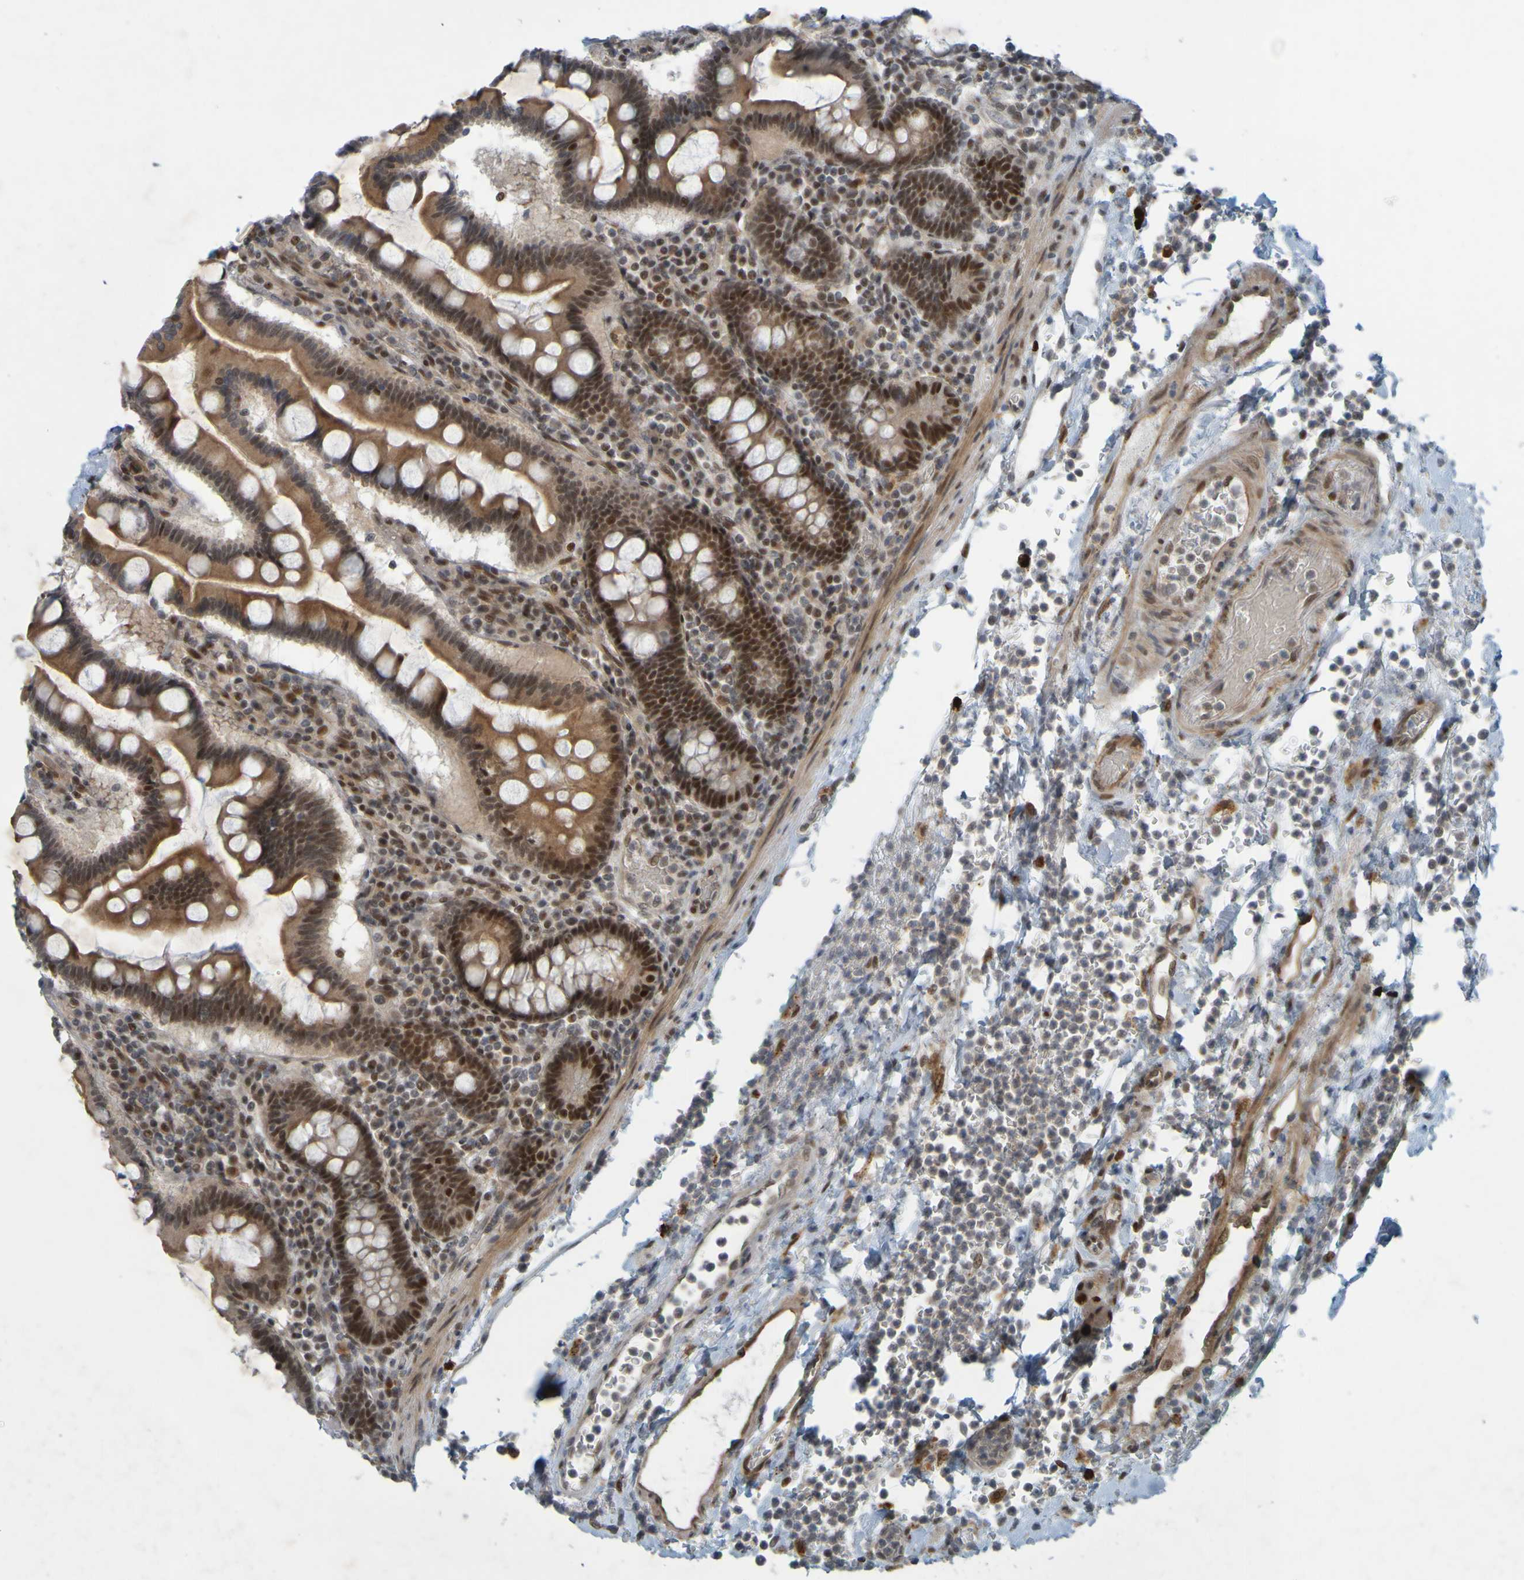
{"staining": {"intensity": "moderate", "quantity": ">75%", "location": "cytoplasmic/membranous,nuclear"}, "tissue": "stomach", "cell_type": "Glandular cells", "image_type": "normal", "snomed": [{"axis": "morphology", "description": "Normal tissue, NOS"}, {"axis": "topography", "description": "Stomach, upper"}], "caption": "Immunohistochemistry of benign human stomach reveals medium levels of moderate cytoplasmic/membranous,nuclear positivity in about >75% of glandular cells.", "gene": "MCPH1", "patient": {"sex": "male", "age": 68}}